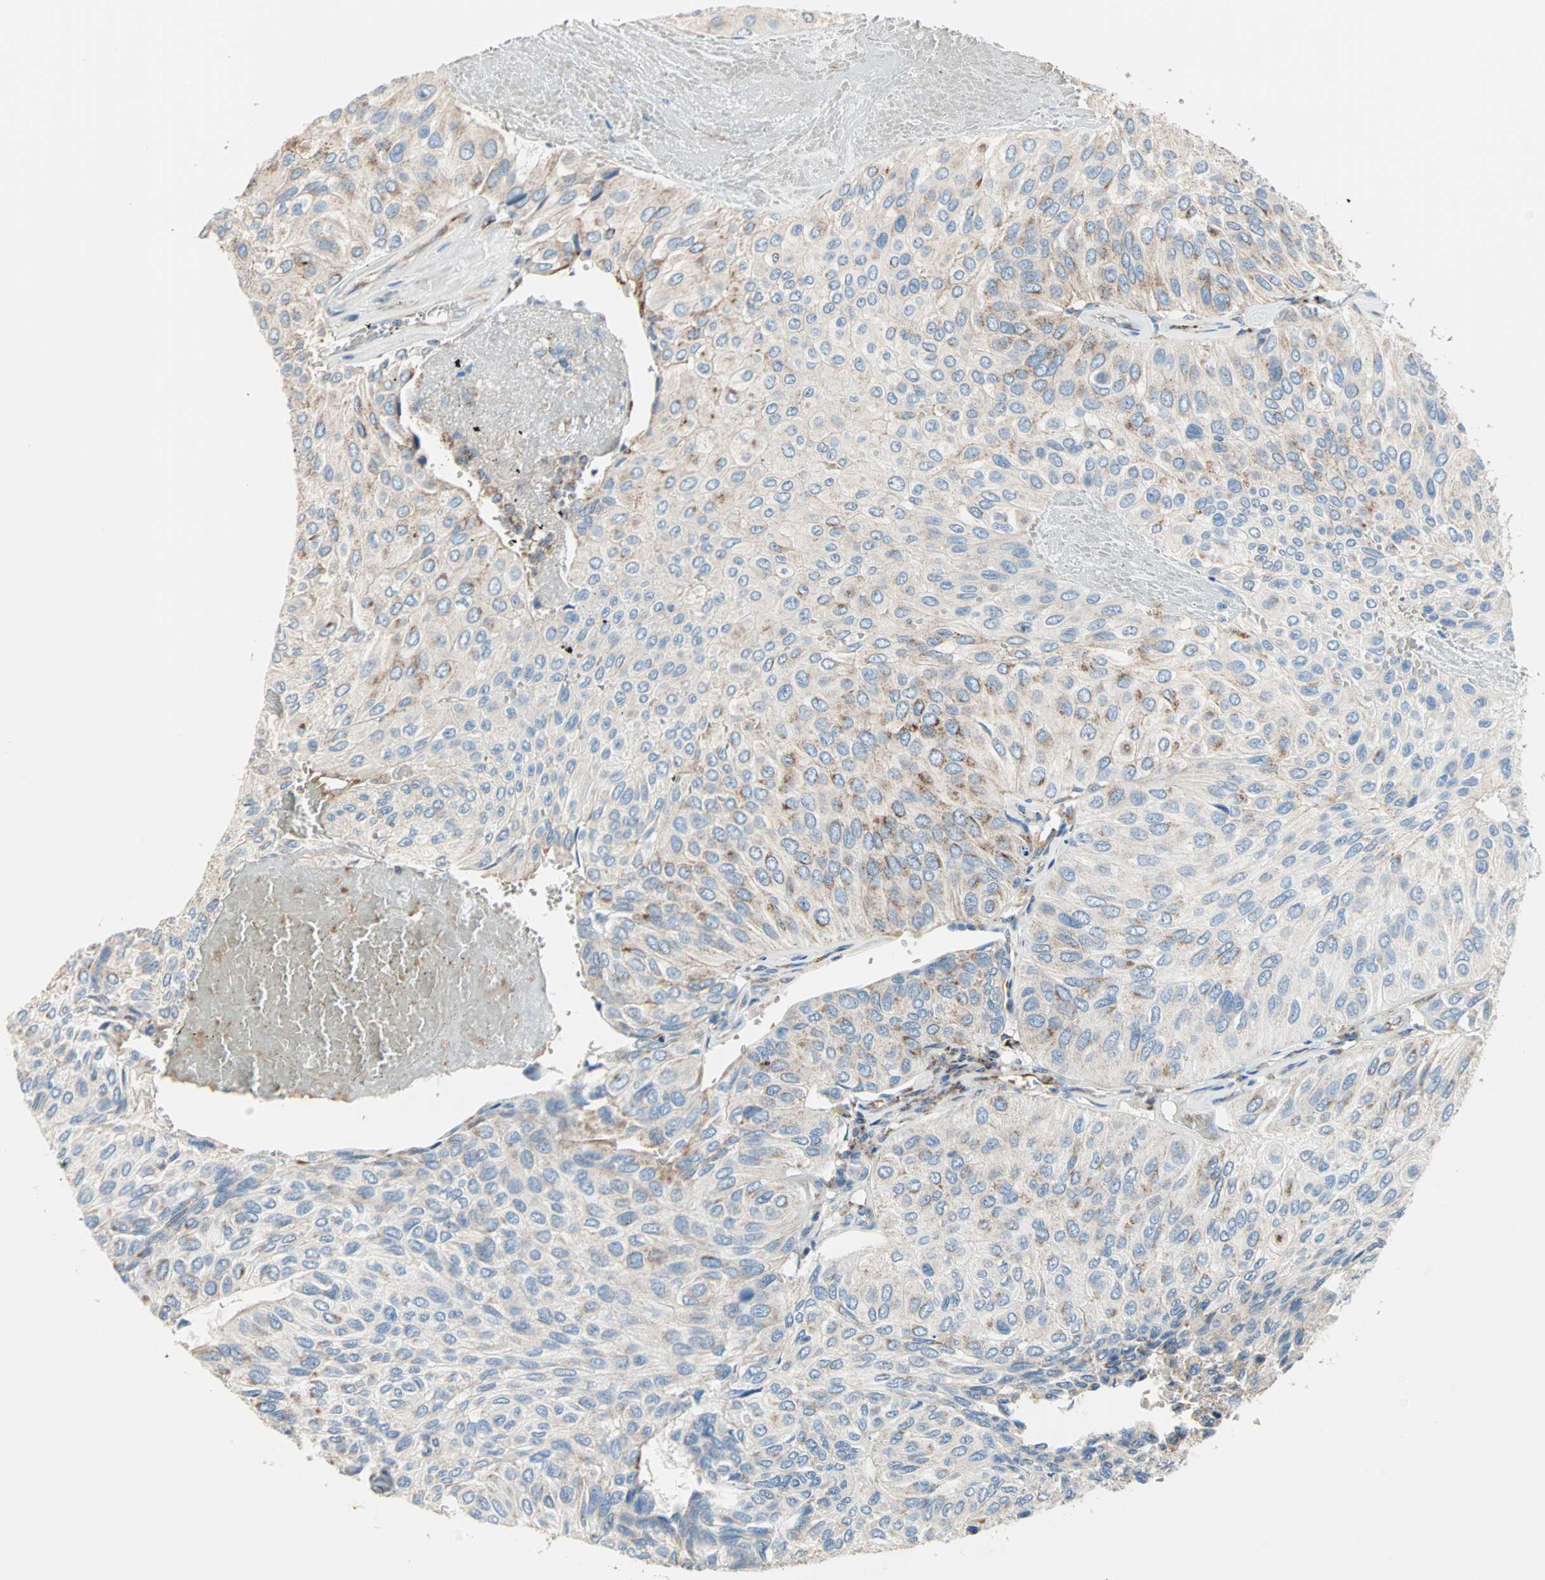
{"staining": {"intensity": "moderate", "quantity": "<25%", "location": "cytoplasmic/membranous"}, "tissue": "urothelial cancer", "cell_type": "Tumor cells", "image_type": "cancer", "snomed": [{"axis": "morphology", "description": "Urothelial carcinoma, High grade"}, {"axis": "topography", "description": "Urinary bladder"}], "caption": "Human urothelial cancer stained with a brown dye displays moderate cytoplasmic/membranous positive expression in about <25% of tumor cells.", "gene": "TST", "patient": {"sex": "male", "age": 66}}